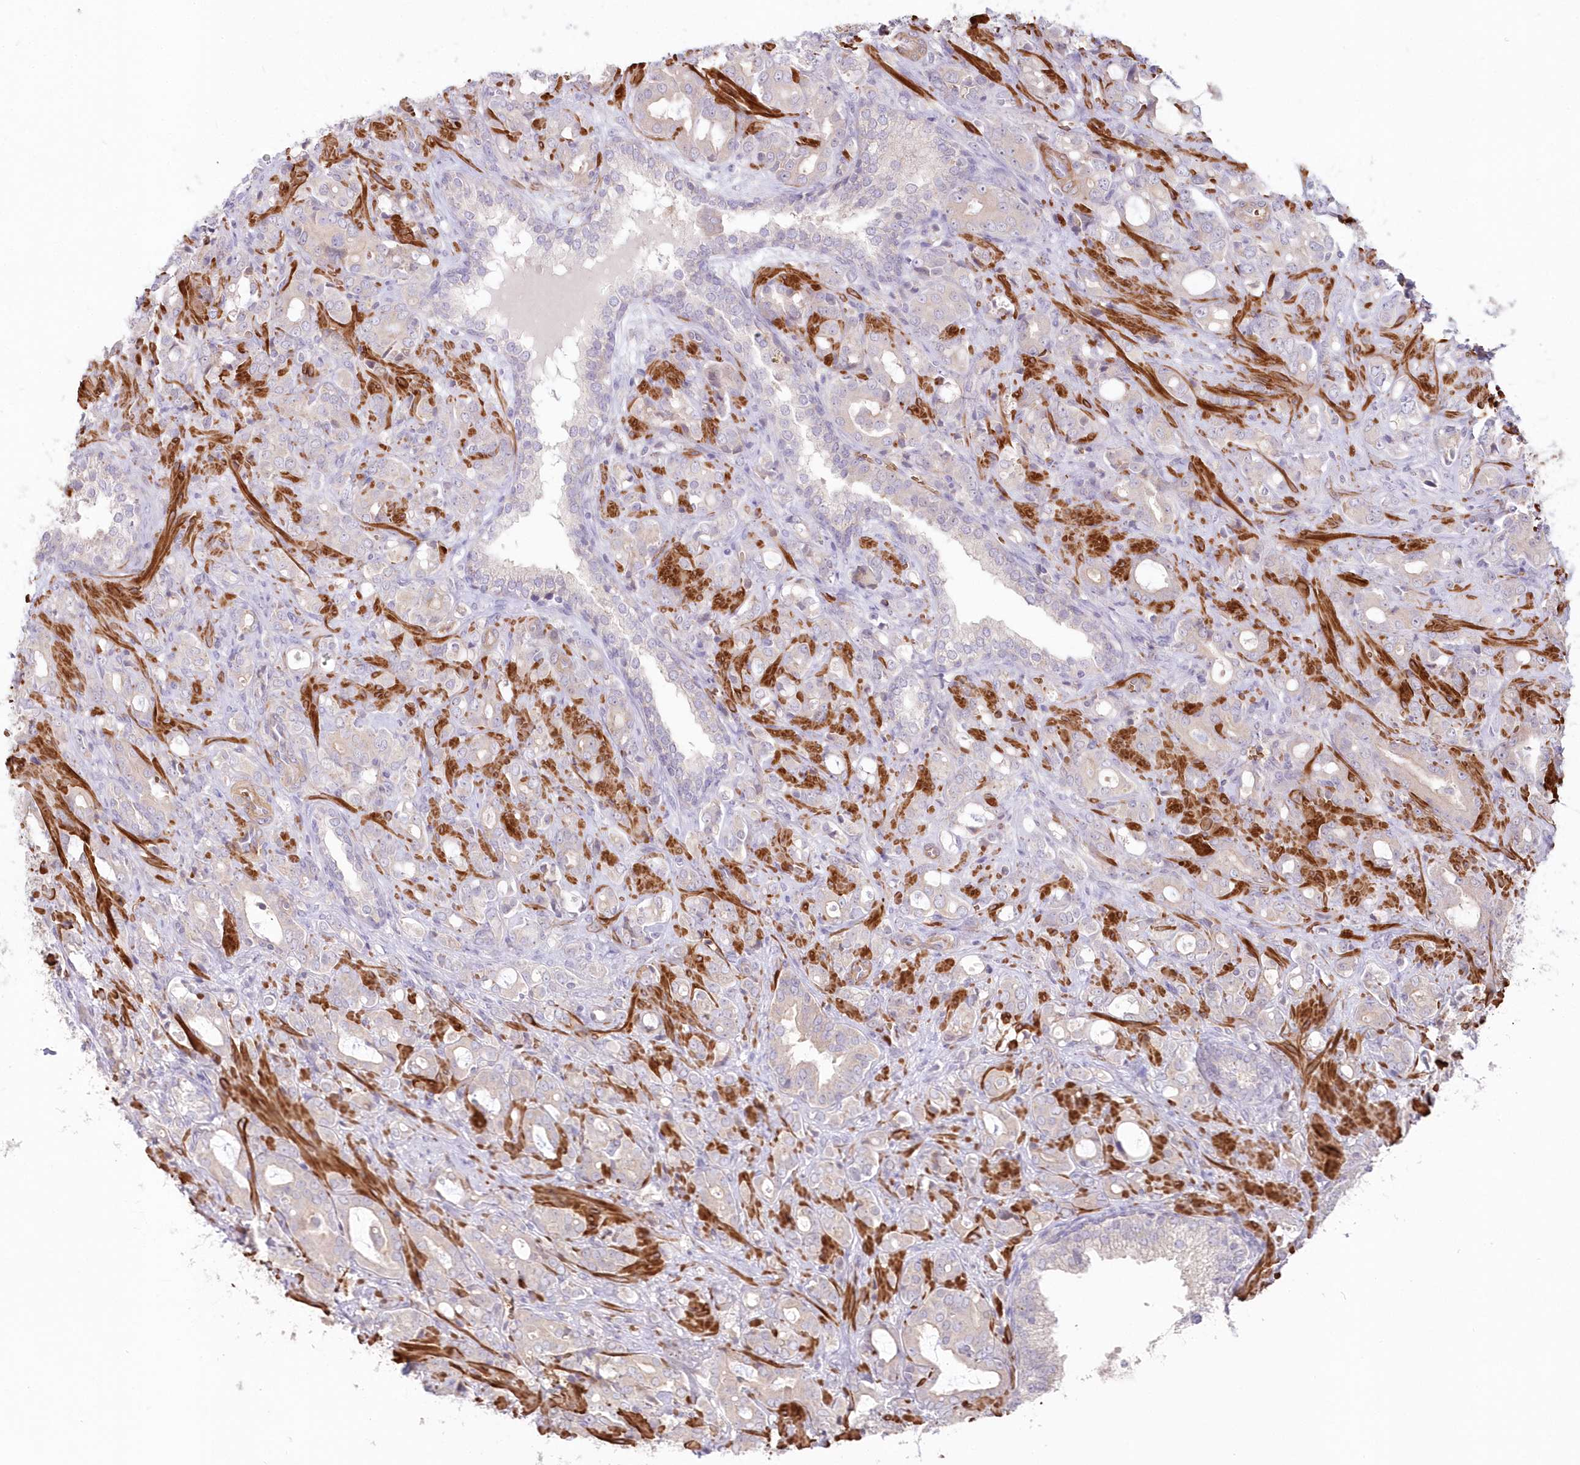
{"staining": {"intensity": "negative", "quantity": "none", "location": "none"}, "tissue": "prostate cancer", "cell_type": "Tumor cells", "image_type": "cancer", "snomed": [{"axis": "morphology", "description": "Adenocarcinoma, High grade"}, {"axis": "topography", "description": "Prostate"}], "caption": "Tumor cells are negative for protein expression in human prostate cancer (adenocarcinoma (high-grade)).", "gene": "SERINC1", "patient": {"sex": "male", "age": 72}}